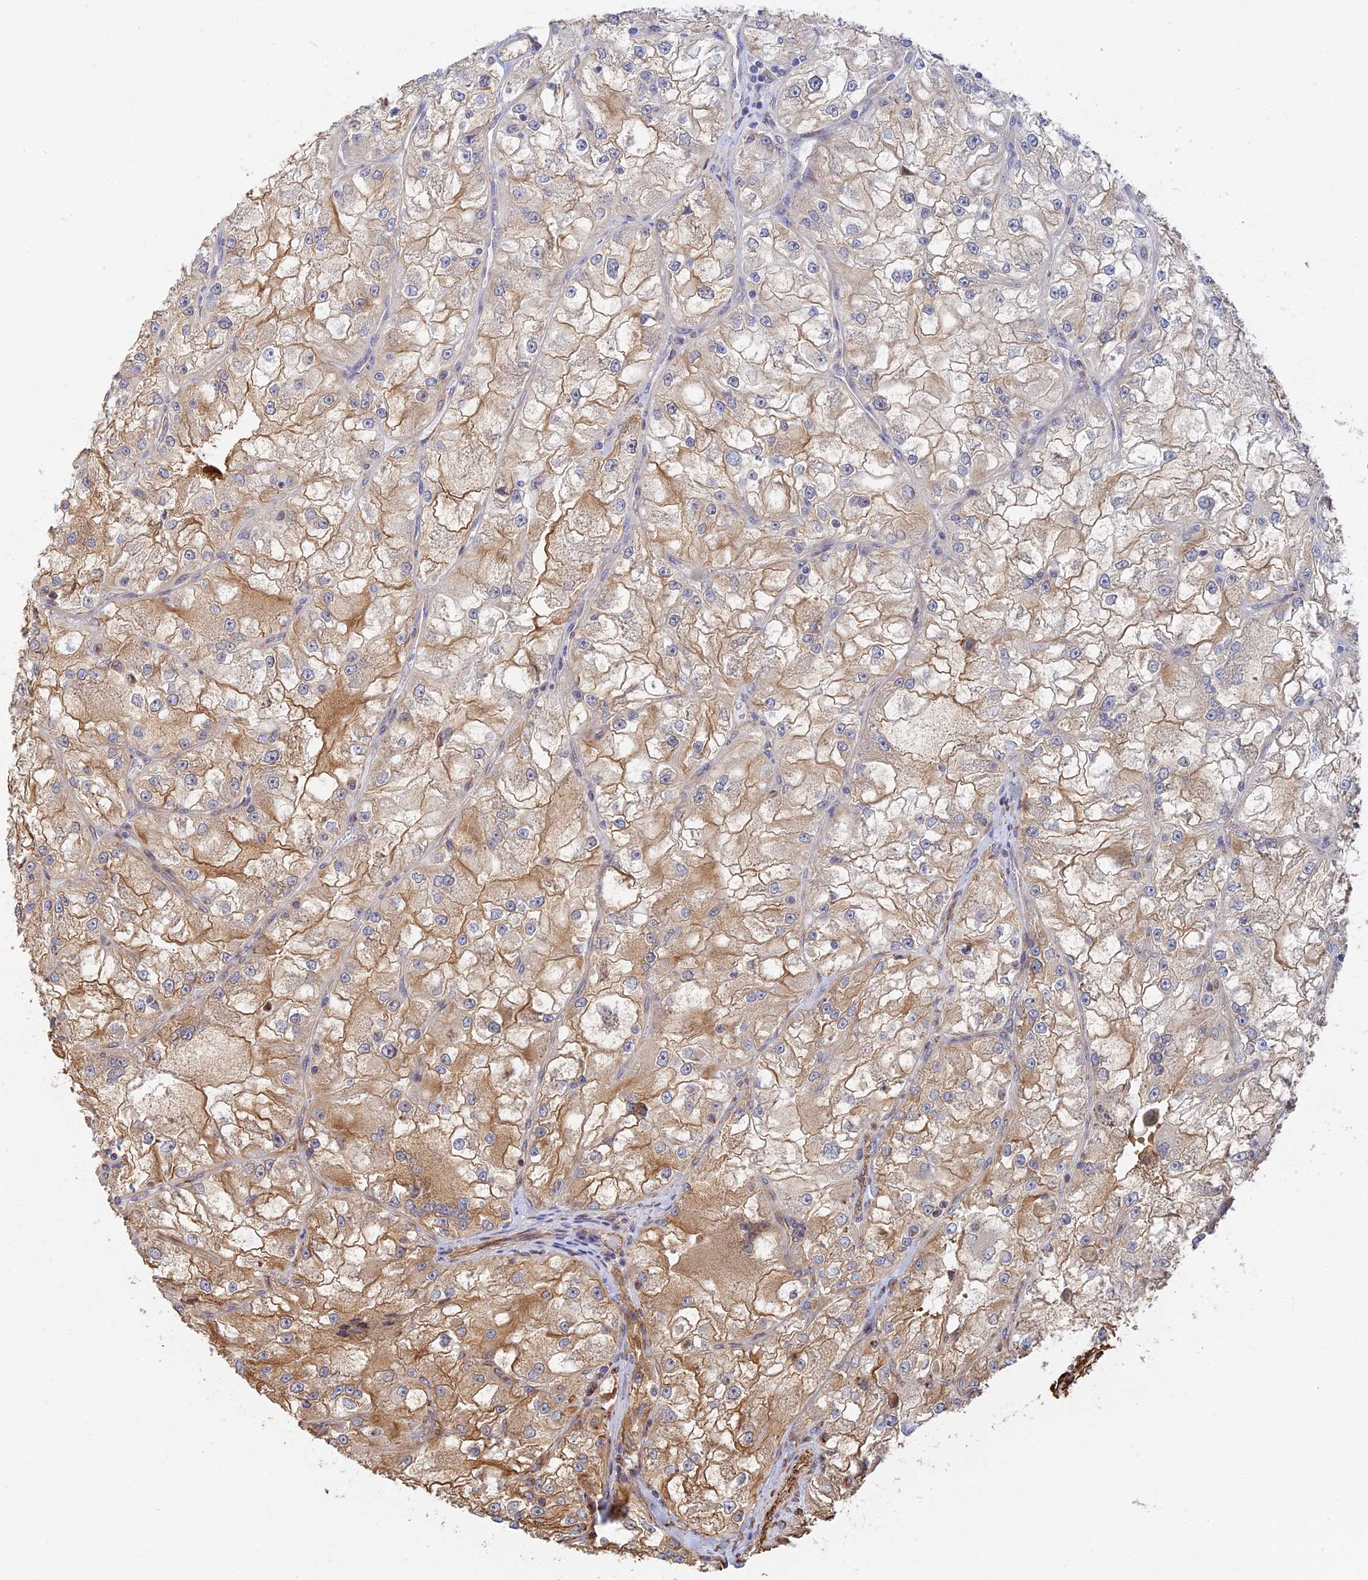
{"staining": {"intensity": "moderate", "quantity": "25%-75%", "location": "cytoplasmic/membranous"}, "tissue": "renal cancer", "cell_type": "Tumor cells", "image_type": "cancer", "snomed": [{"axis": "morphology", "description": "Adenocarcinoma, NOS"}, {"axis": "topography", "description": "Kidney"}], "caption": "An image of renal adenocarcinoma stained for a protein shows moderate cytoplasmic/membranous brown staining in tumor cells.", "gene": "WBP11", "patient": {"sex": "female", "age": 72}}